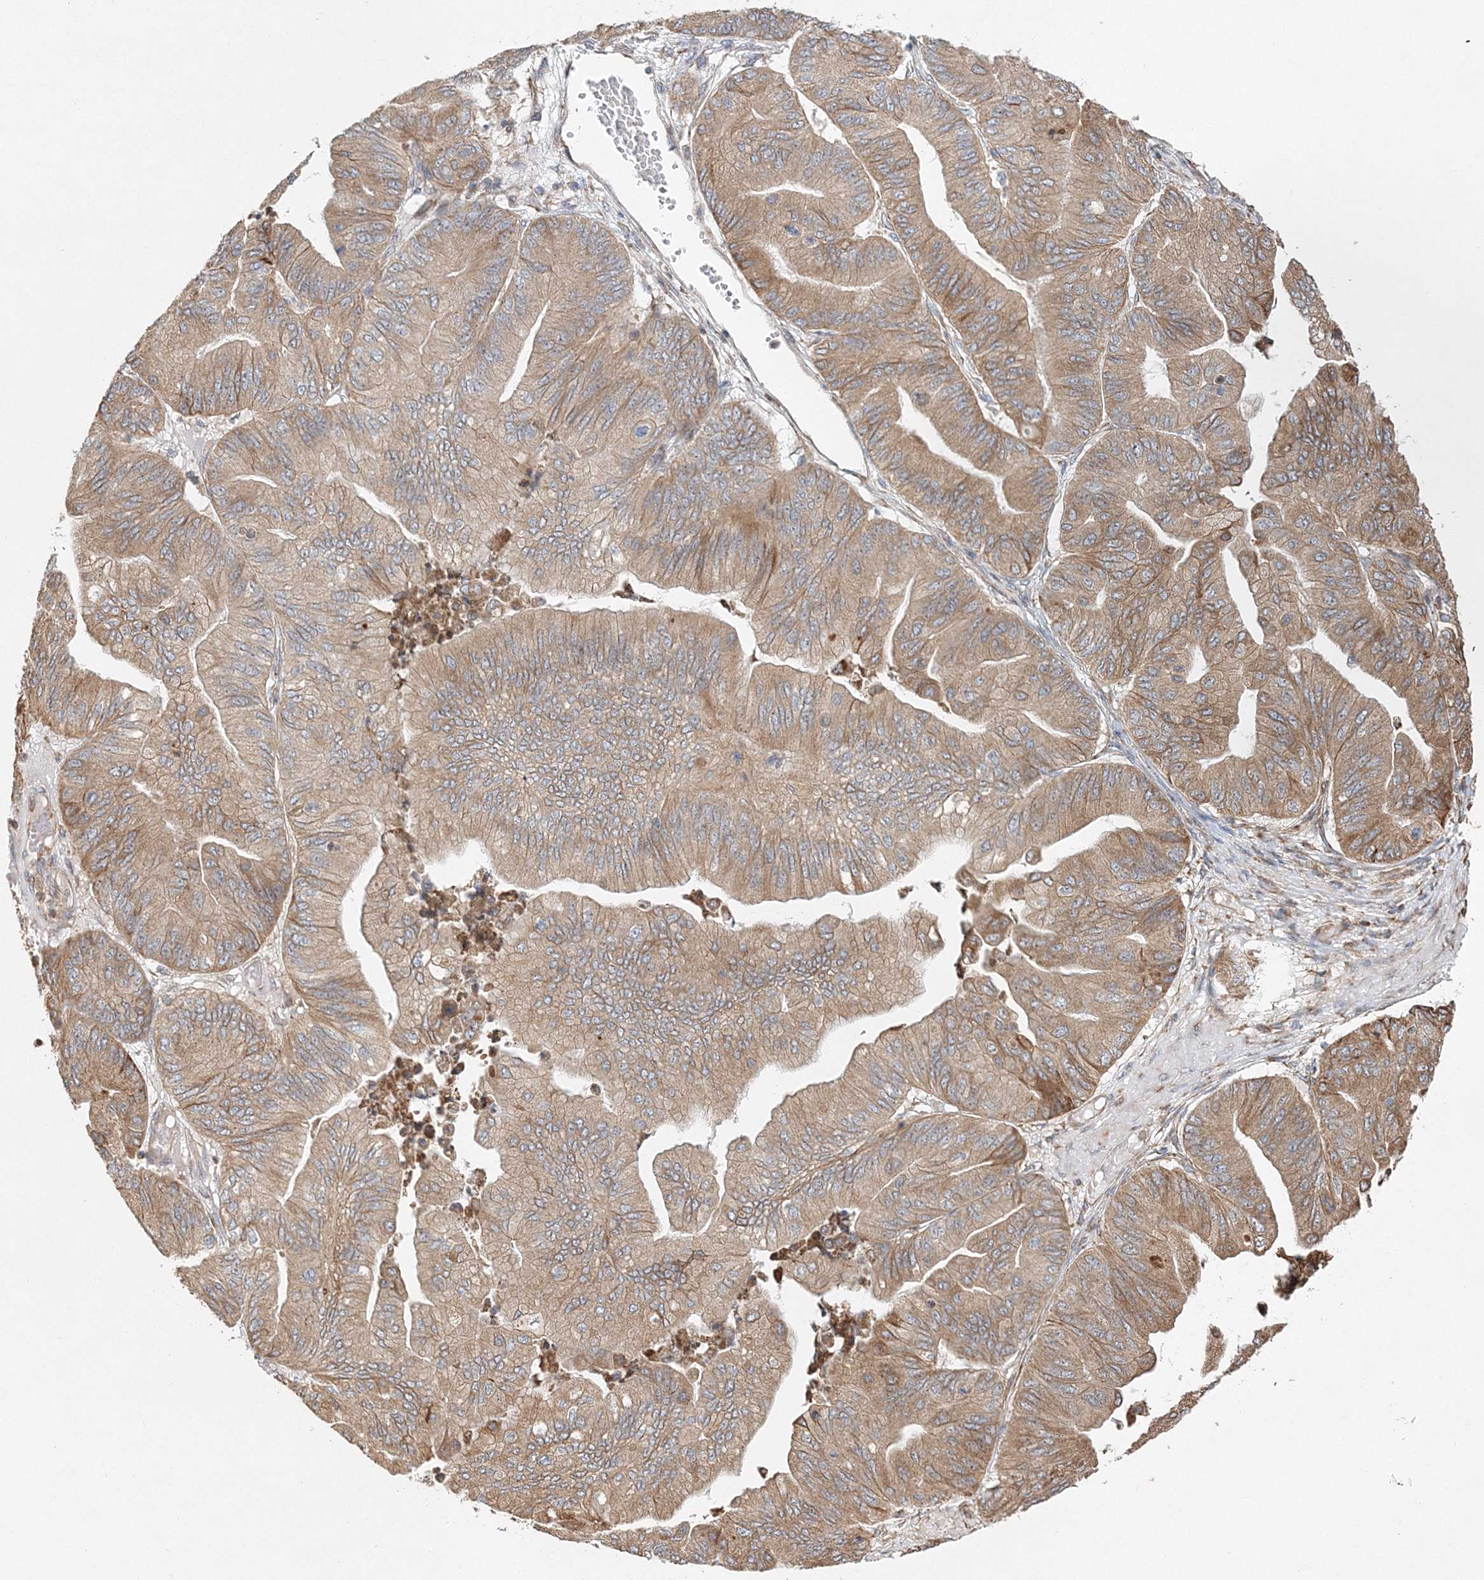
{"staining": {"intensity": "moderate", "quantity": ">75%", "location": "cytoplasmic/membranous"}, "tissue": "ovarian cancer", "cell_type": "Tumor cells", "image_type": "cancer", "snomed": [{"axis": "morphology", "description": "Cystadenocarcinoma, mucinous, NOS"}, {"axis": "topography", "description": "Ovary"}], "caption": "Brown immunohistochemical staining in human mucinous cystadenocarcinoma (ovarian) demonstrates moderate cytoplasmic/membranous positivity in about >75% of tumor cells. The staining was performed using DAB to visualize the protein expression in brown, while the nuclei were stained in blue with hematoxylin (Magnification: 20x).", "gene": "ZFYVE16", "patient": {"sex": "female", "age": 61}}